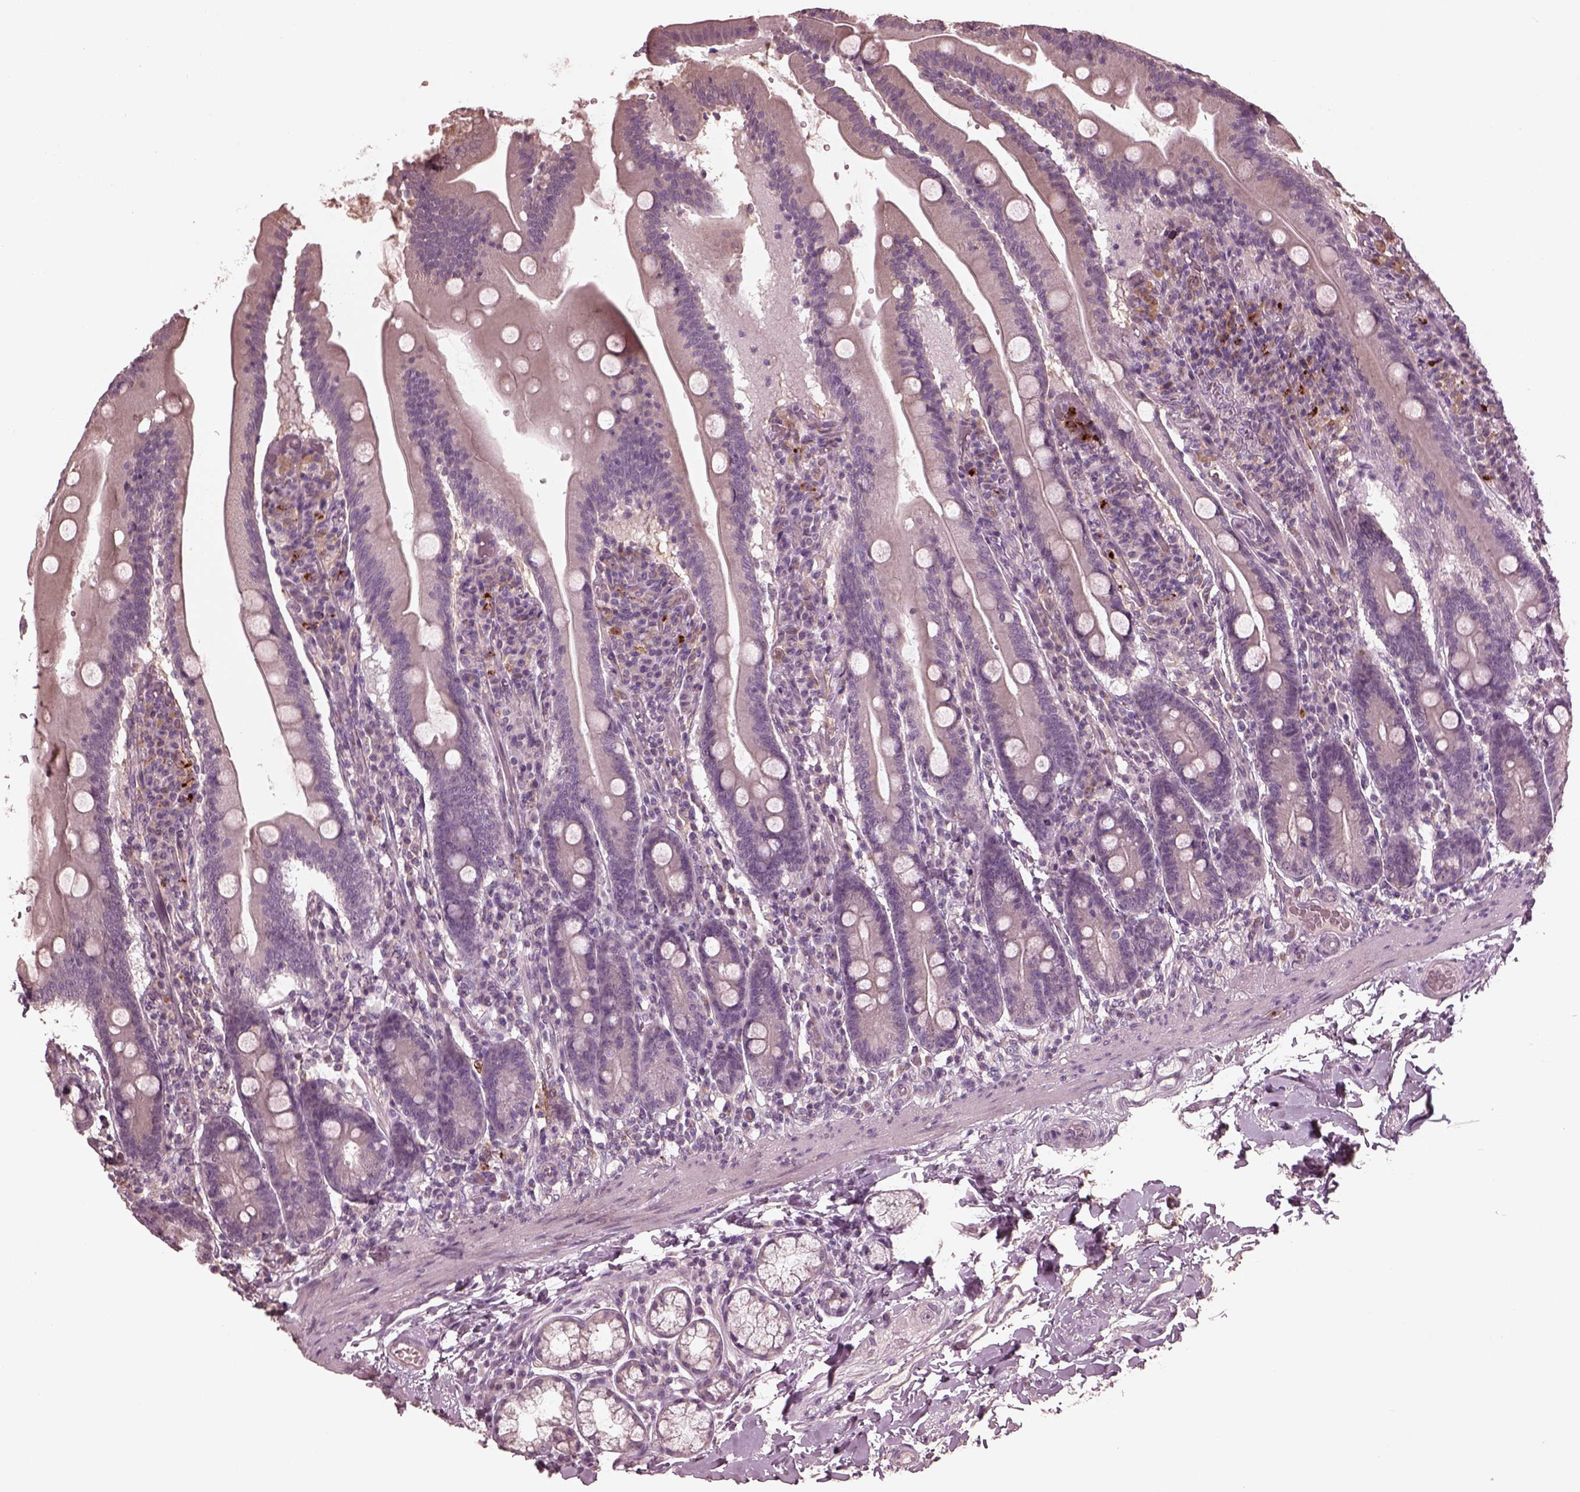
{"staining": {"intensity": "moderate", "quantity": "<25%", "location": "cytoplasmic/membranous"}, "tissue": "small intestine", "cell_type": "Glandular cells", "image_type": "normal", "snomed": [{"axis": "morphology", "description": "Normal tissue, NOS"}, {"axis": "topography", "description": "Small intestine"}], "caption": "DAB immunohistochemical staining of benign human small intestine demonstrates moderate cytoplasmic/membranous protein staining in approximately <25% of glandular cells.", "gene": "VWA5B1", "patient": {"sex": "male", "age": 37}}